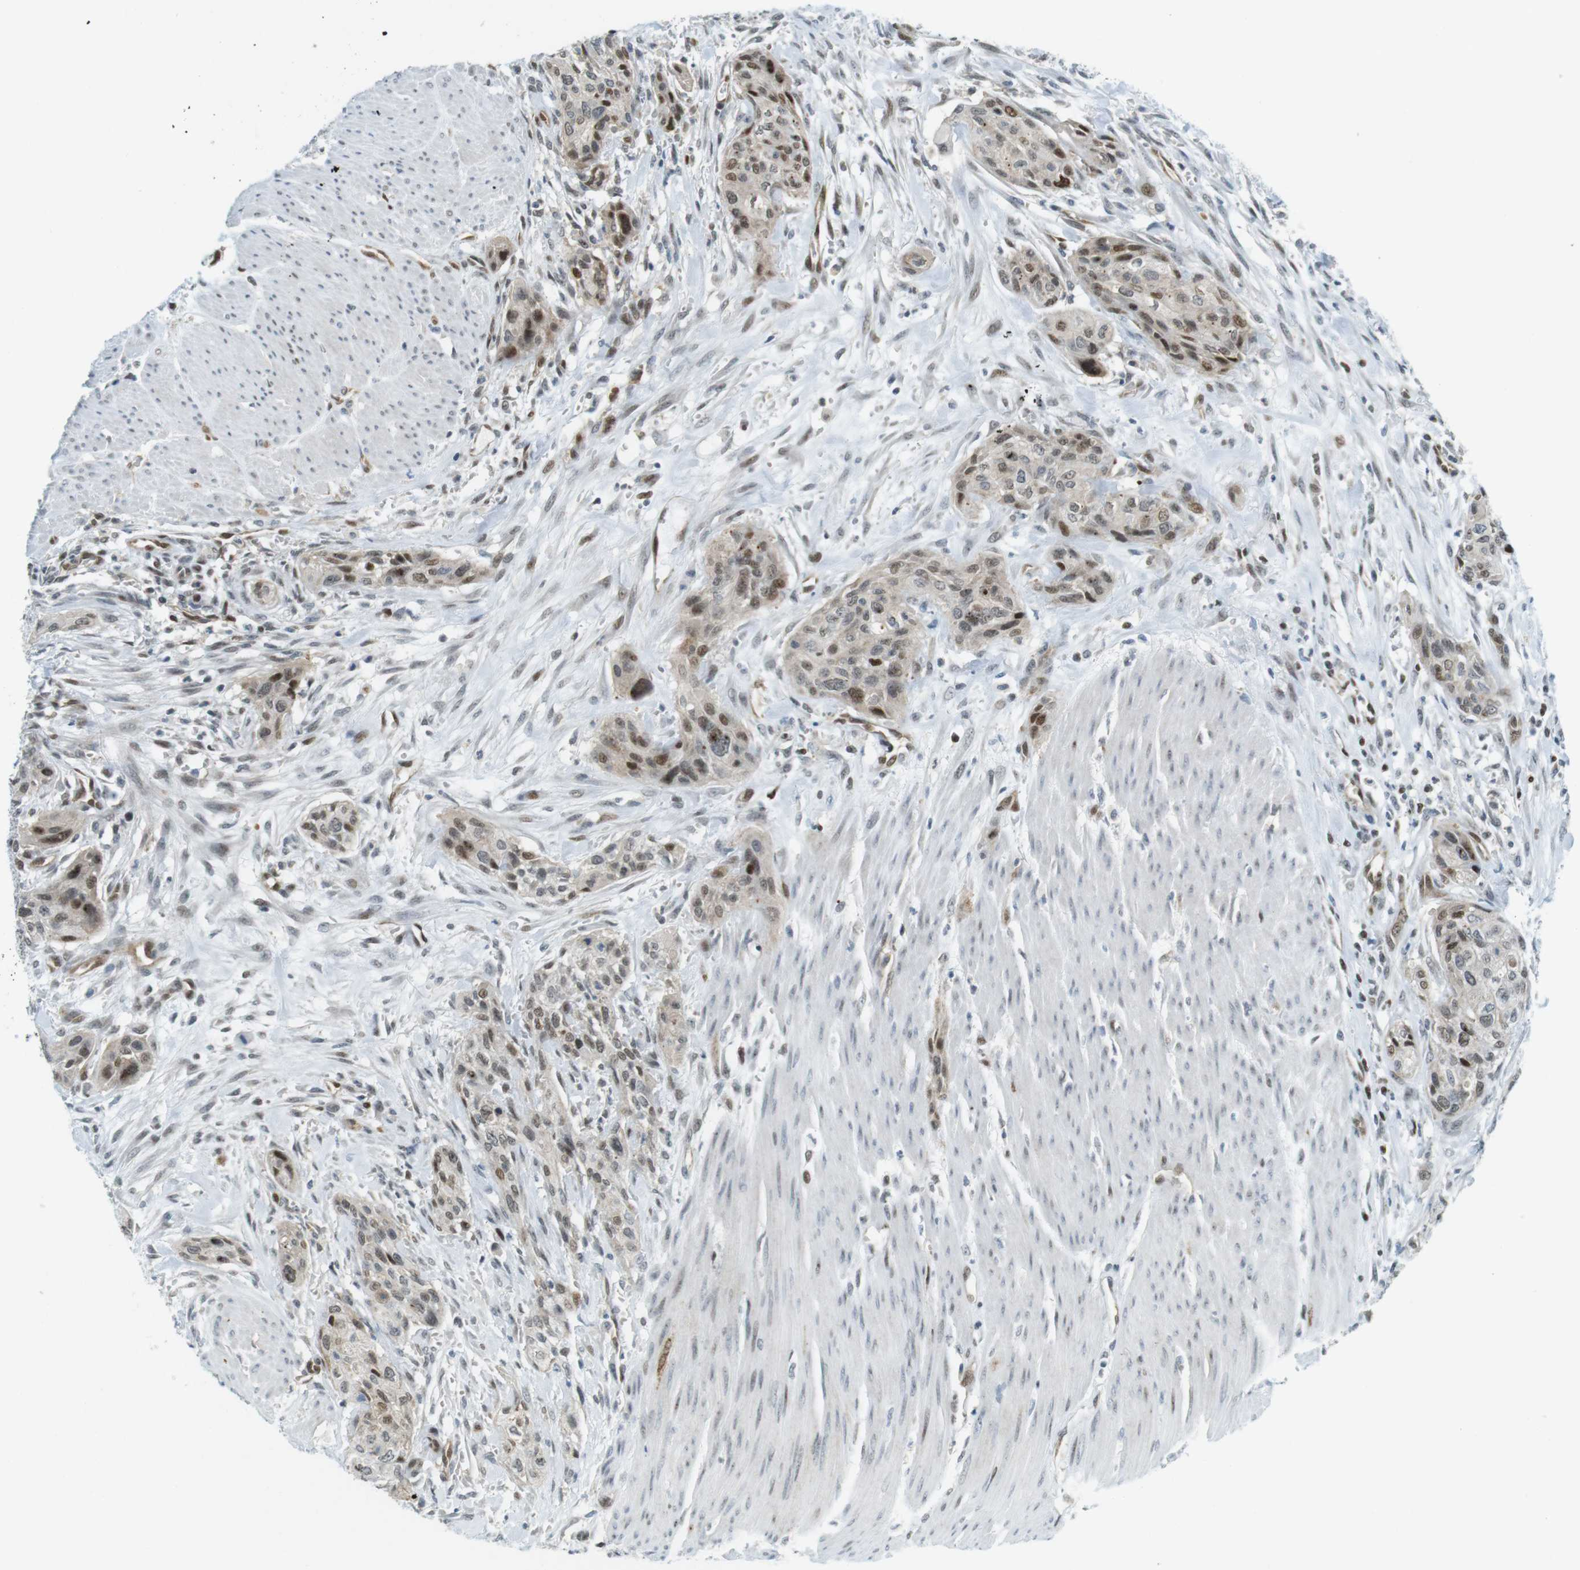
{"staining": {"intensity": "moderate", "quantity": ">75%", "location": "cytoplasmic/membranous,nuclear"}, "tissue": "urothelial cancer", "cell_type": "Tumor cells", "image_type": "cancer", "snomed": [{"axis": "morphology", "description": "Urothelial carcinoma, High grade"}, {"axis": "topography", "description": "Urinary bladder"}], "caption": "Moderate cytoplasmic/membranous and nuclear staining for a protein is present in approximately >75% of tumor cells of urothelial cancer using immunohistochemistry (IHC).", "gene": "UBB", "patient": {"sex": "male", "age": 35}}